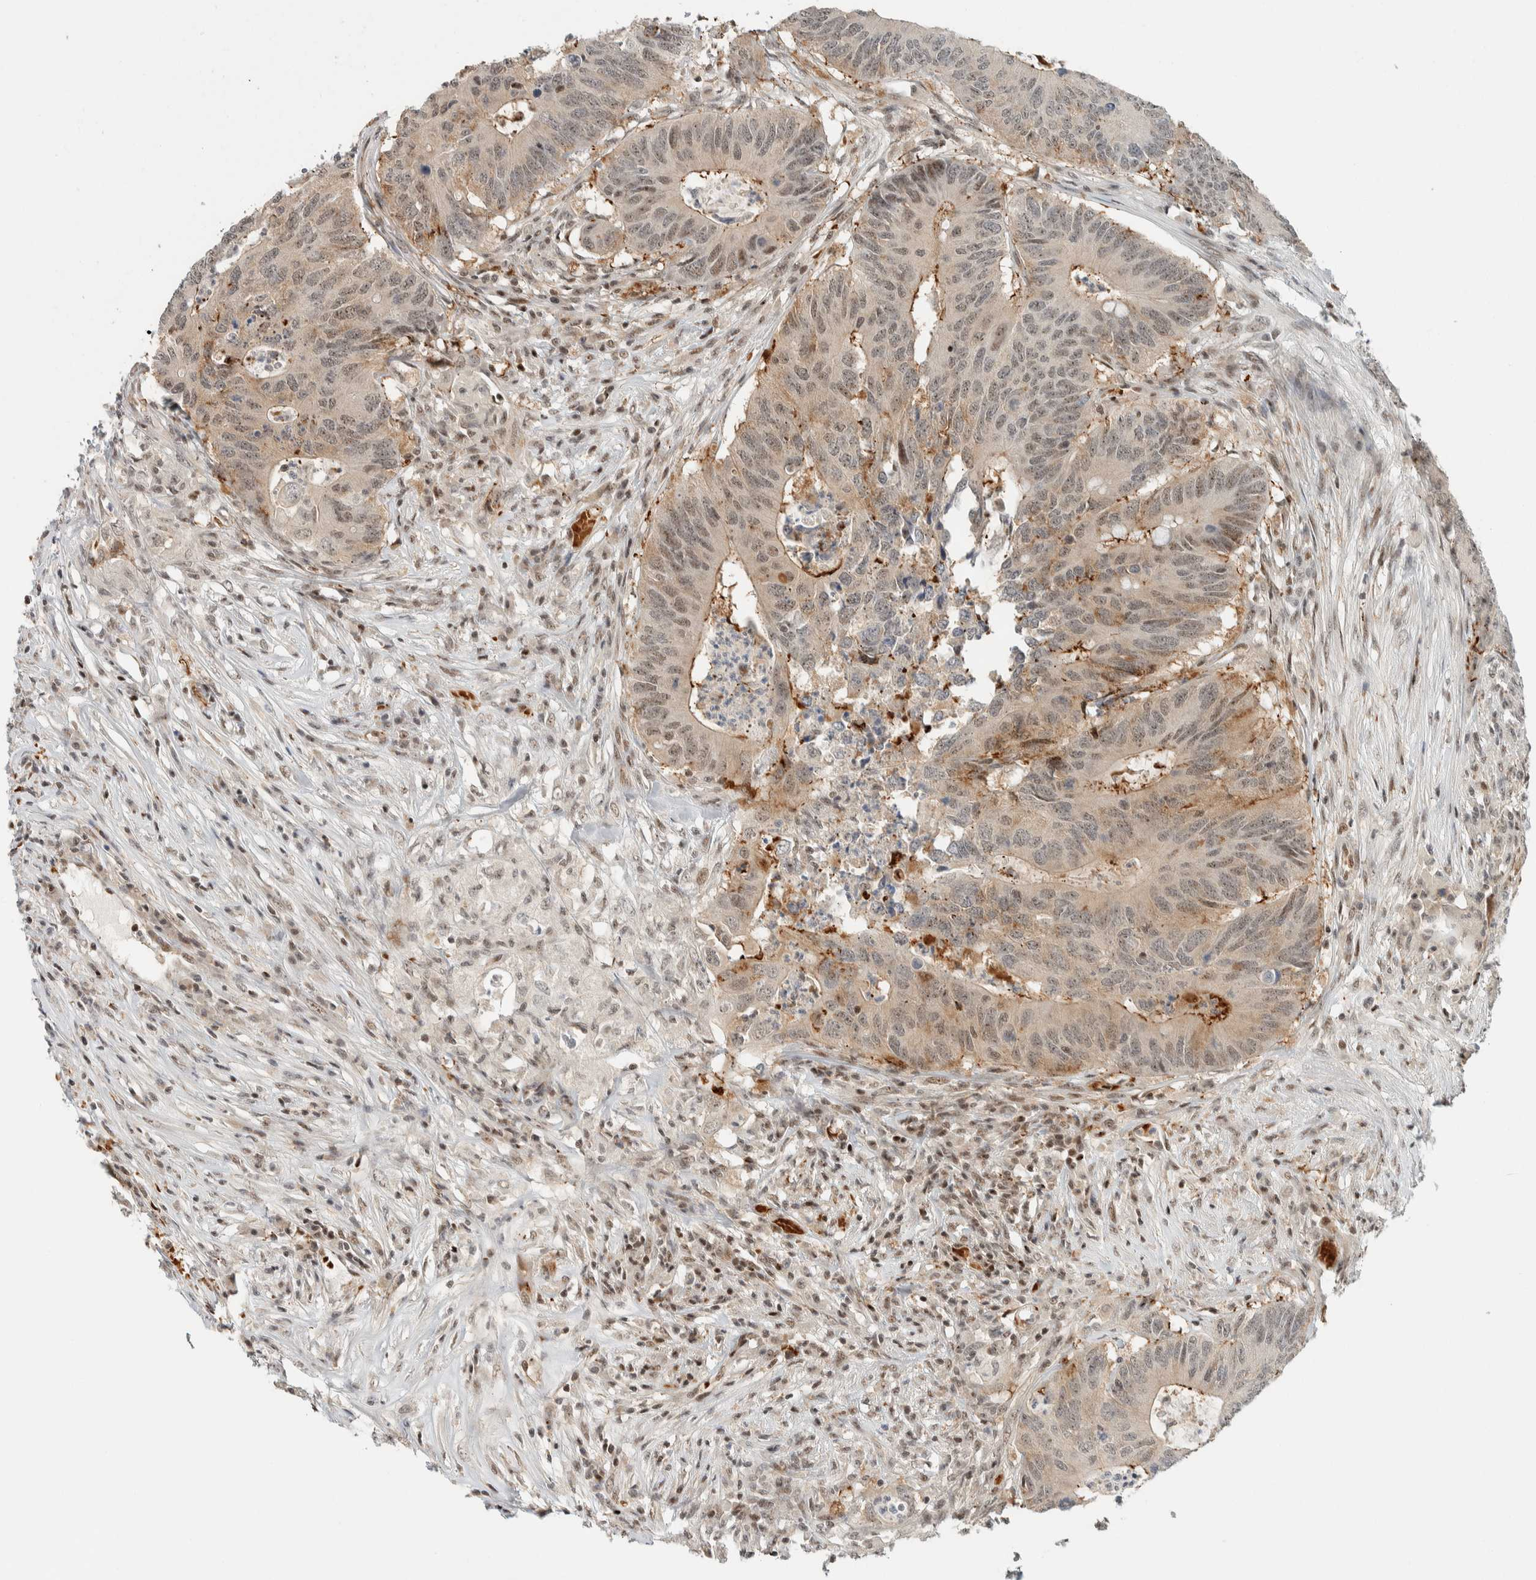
{"staining": {"intensity": "weak", "quantity": "<25%", "location": "nuclear"}, "tissue": "colorectal cancer", "cell_type": "Tumor cells", "image_type": "cancer", "snomed": [{"axis": "morphology", "description": "Adenocarcinoma, NOS"}, {"axis": "topography", "description": "Colon"}], "caption": "Tumor cells show no significant protein staining in colorectal adenocarcinoma.", "gene": "ZBTB2", "patient": {"sex": "male", "age": 71}}